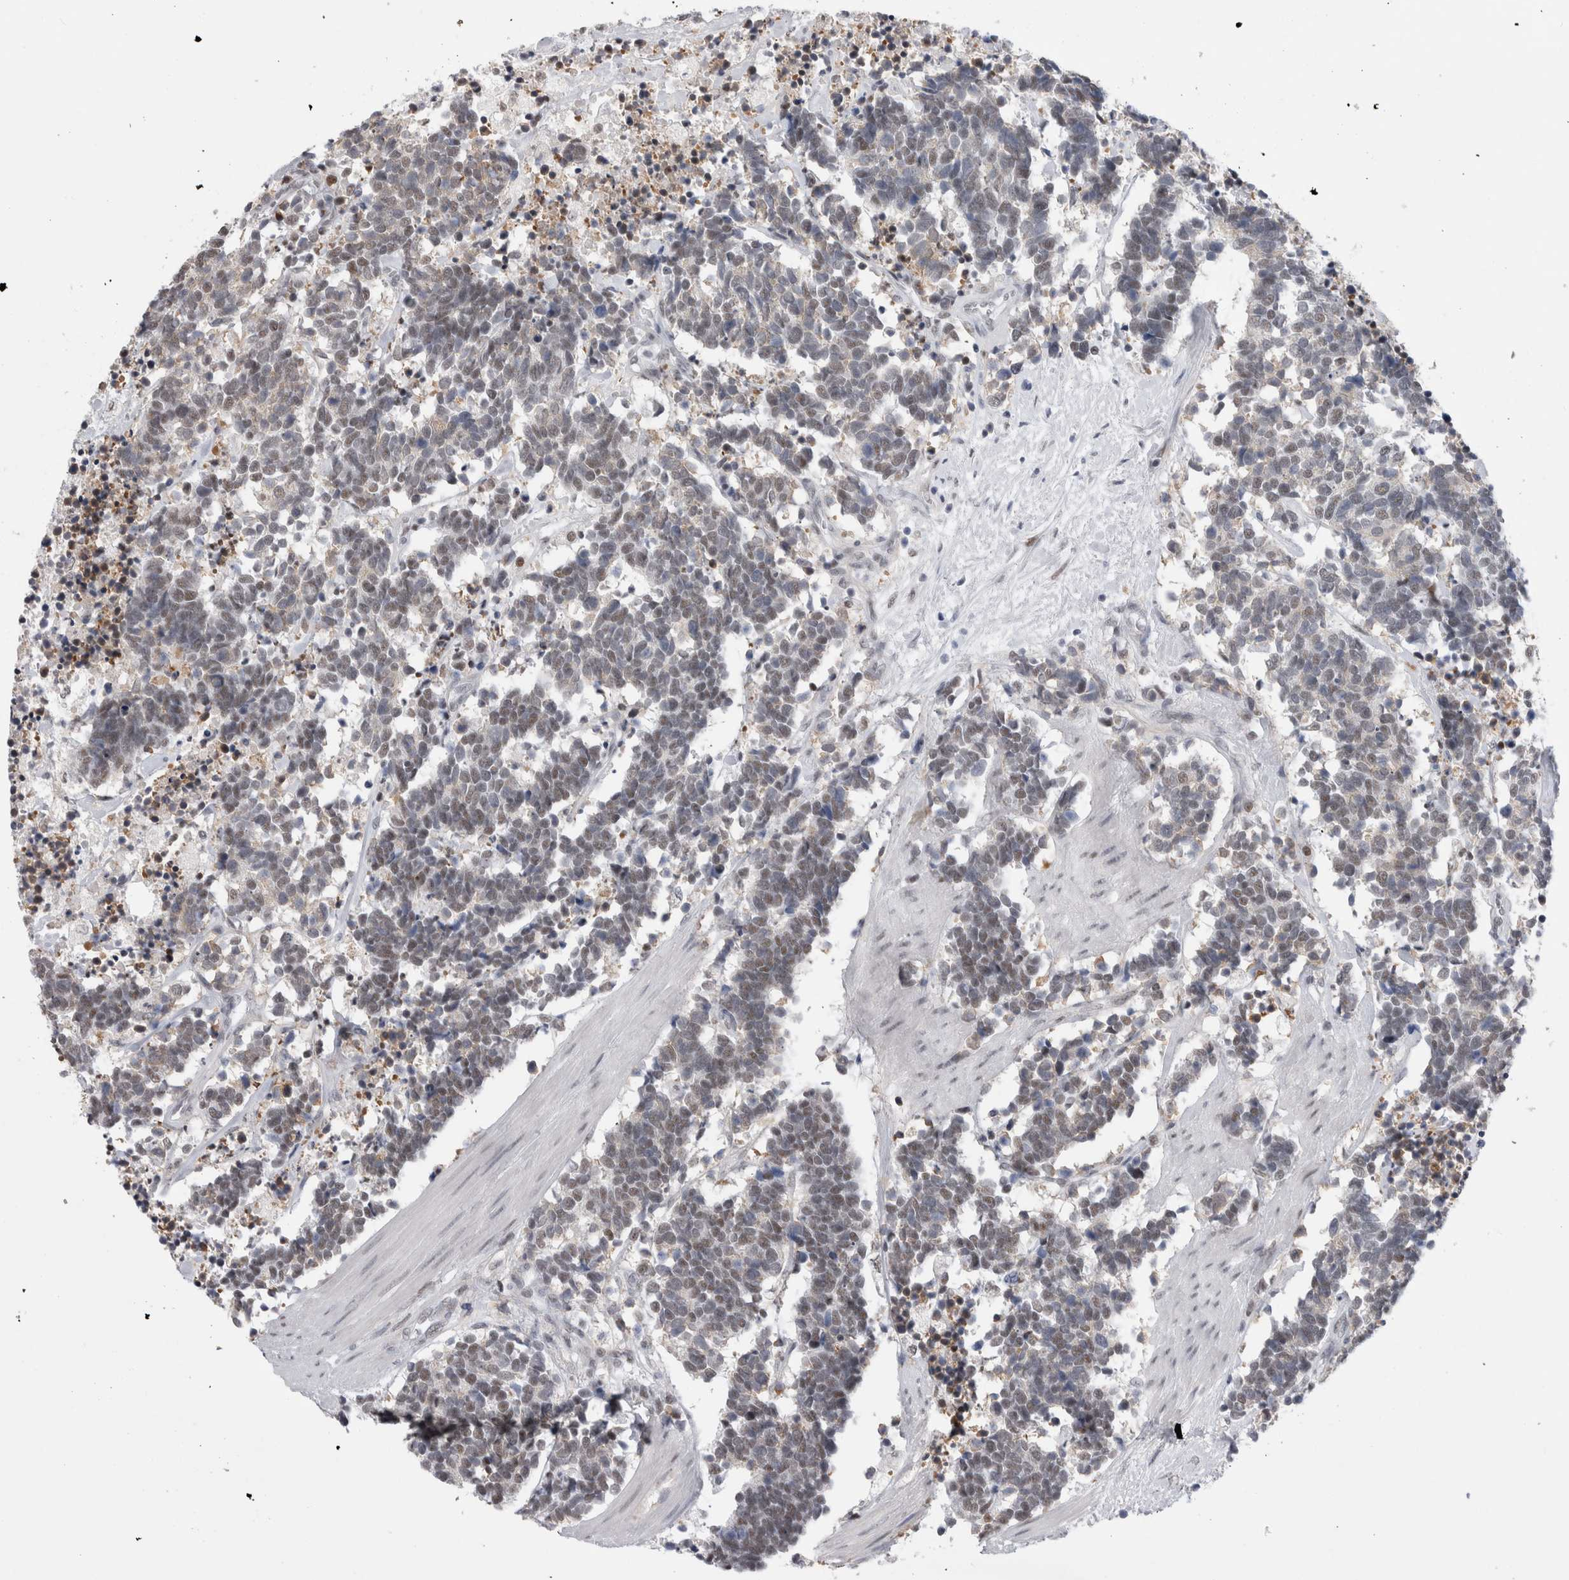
{"staining": {"intensity": "weak", "quantity": "<25%", "location": "nuclear"}, "tissue": "carcinoid", "cell_type": "Tumor cells", "image_type": "cancer", "snomed": [{"axis": "morphology", "description": "Carcinoma, NOS"}, {"axis": "morphology", "description": "Carcinoid, malignant, NOS"}, {"axis": "topography", "description": "Urinary bladder"}], "caption": "The immunohistochemistry (IHC) histopathology image has no significant staining in tumor cells of carcinoma tissue.", "gene": "API5", "patient": {"sex": "male", "age": 57}}